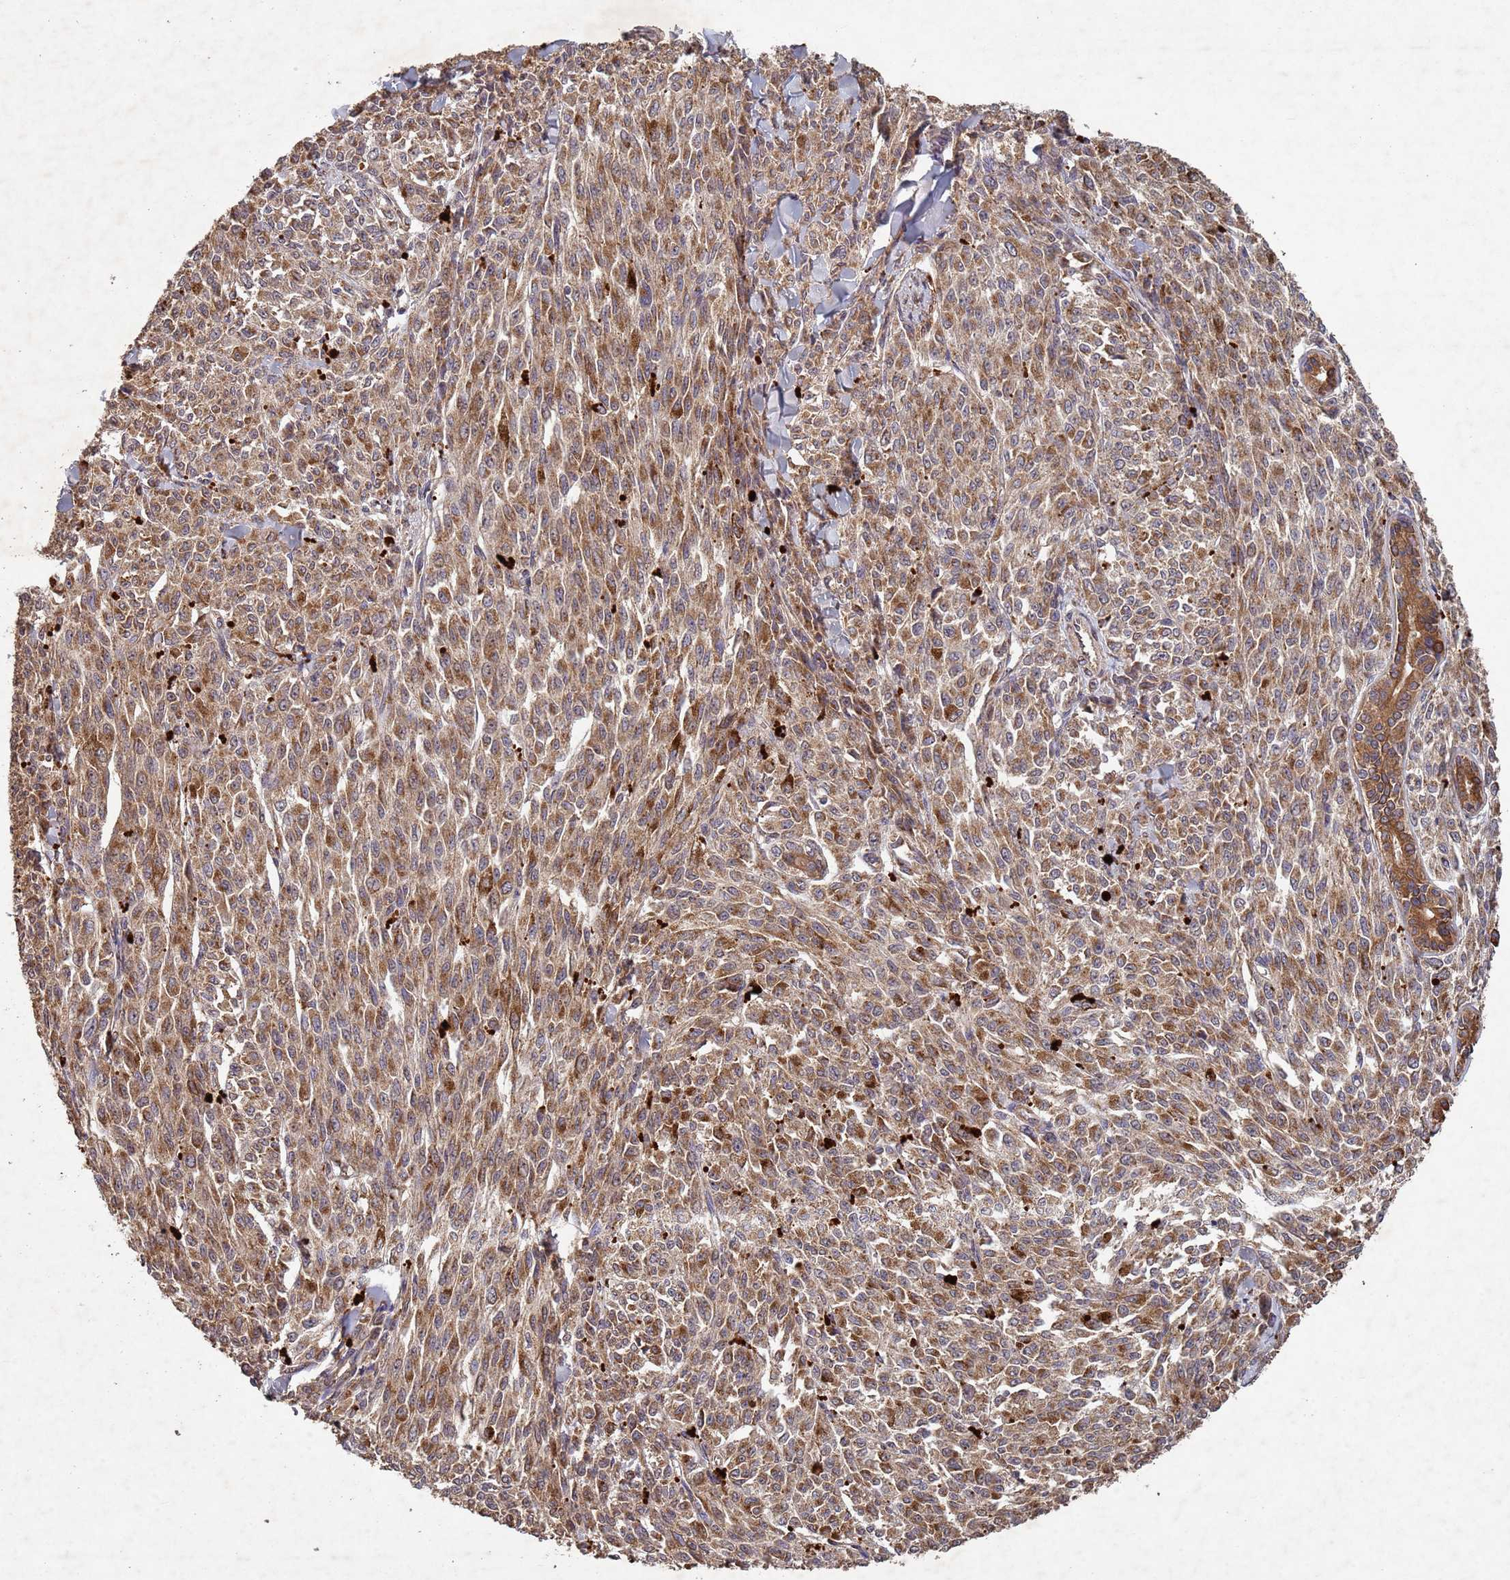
{"staining": {"intensity": "moderate", "quantity": ">75%", "location": "cytoplasmic/membranous"}, "tissue": "melanoma", "cell_type": "Tumor cells", "image_type": "cancer", "snomed": [{"axis": "morphology", "description": "Malignant melanoma, NOS"}, {"axis": "topography", "description": "Skin"}], "caption": "Melanoma stained with a brown dye demonstrates moderate cytoplasmic/membranous positive expression in approximately >75% of tumor cells.", "gene": "FASTKD1", "patient": {"sex": "female", "age": 52}}